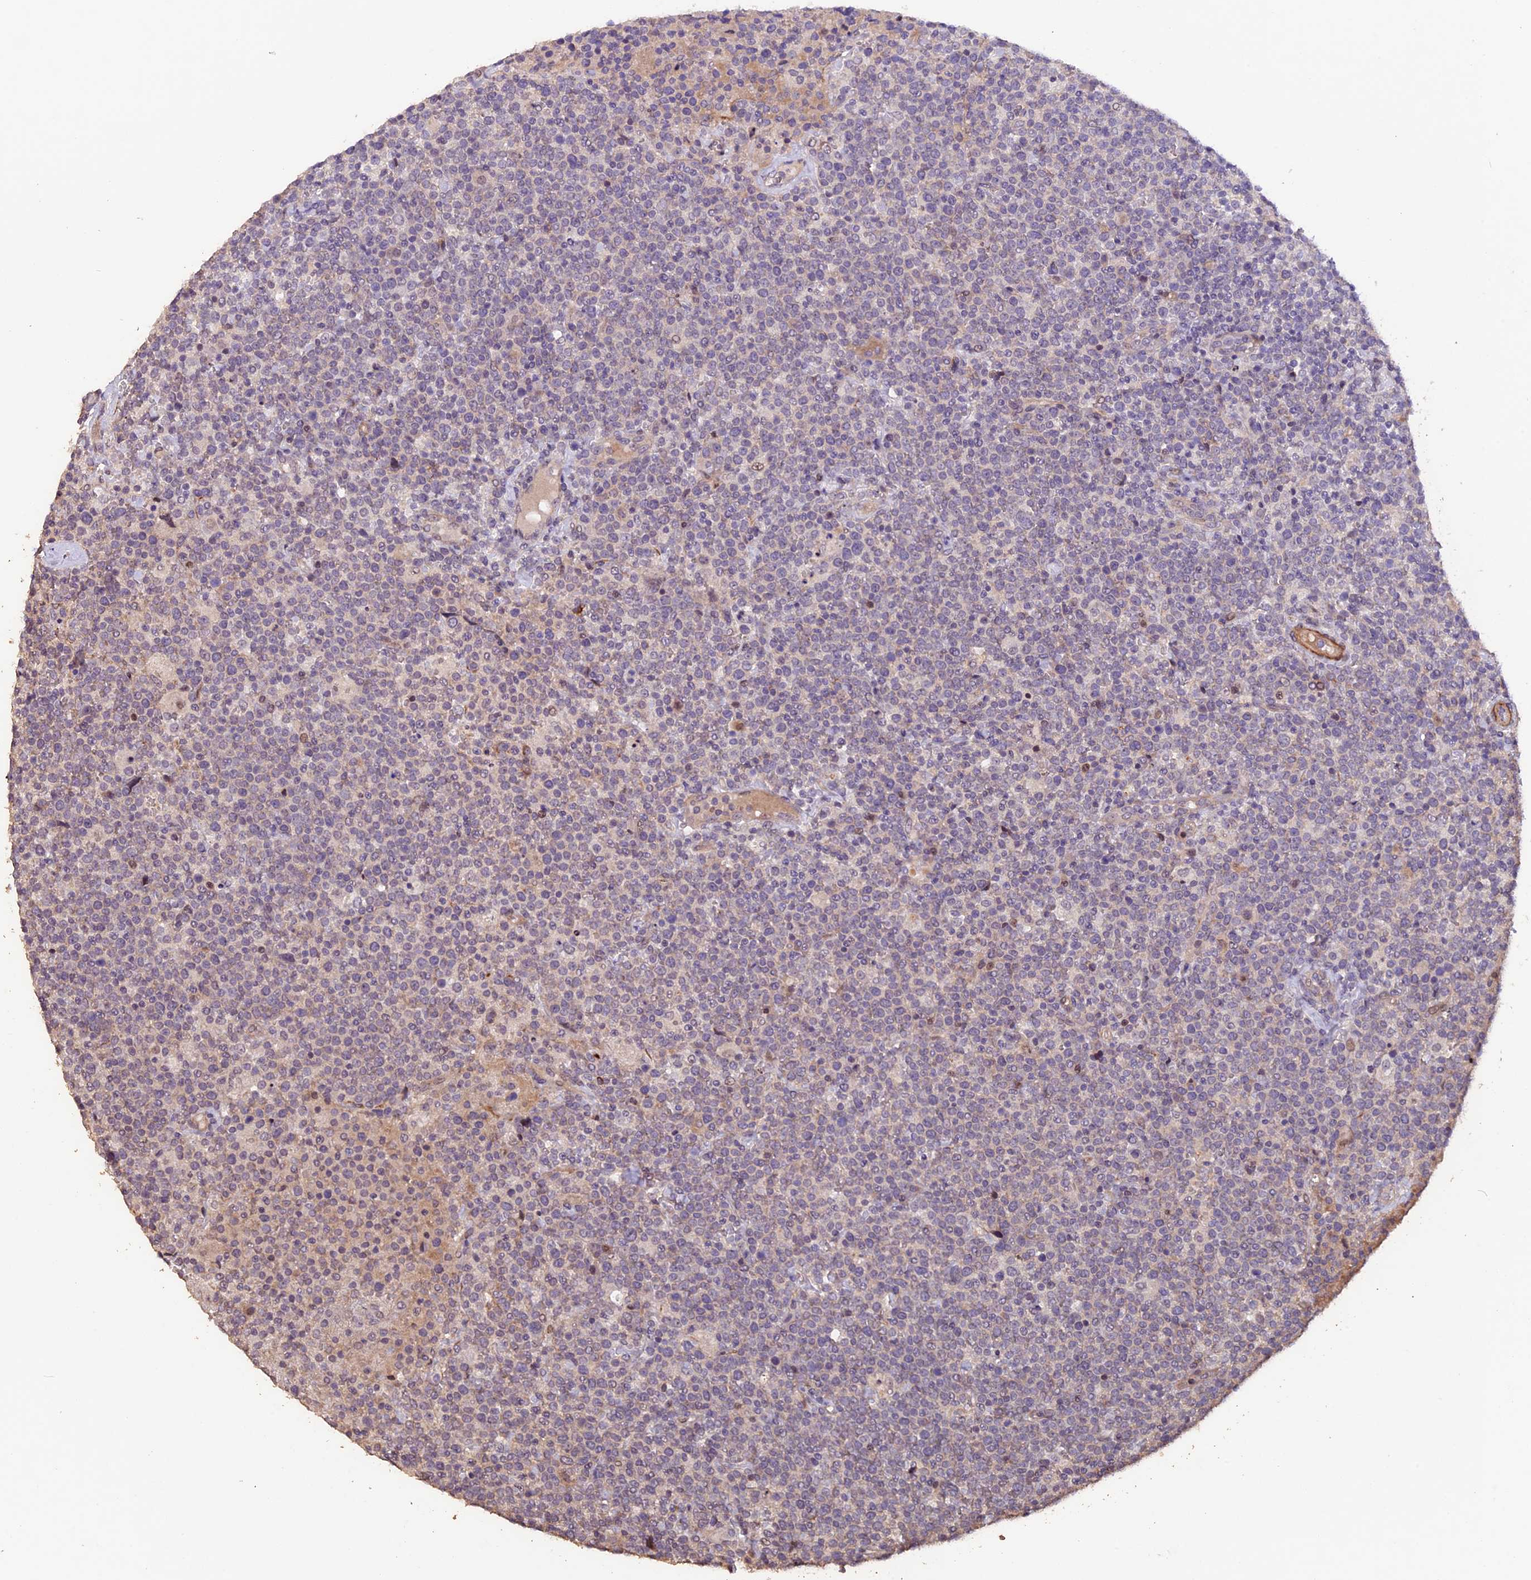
{"staining": {"intensity": "negative", "quantity": "none", "location": "none"}, "tissue": "lymphoma", "cell_type": "Tumor cells", "image_type": "cancer", "snomed": [{"axis": "morphology", "description": "Malignant lymphoma, non-Hodgkin's type, High grade"}, {"axis": "topography", "description": "Lymph node"}], "caption": "Malignant lymphoma, non-Hodgkin's type (high-grade) stained for a protein using IHC reveals no positivity tumor cells.", "gene": "GNB5", "patient": {"sex": "male", "age": 61}}